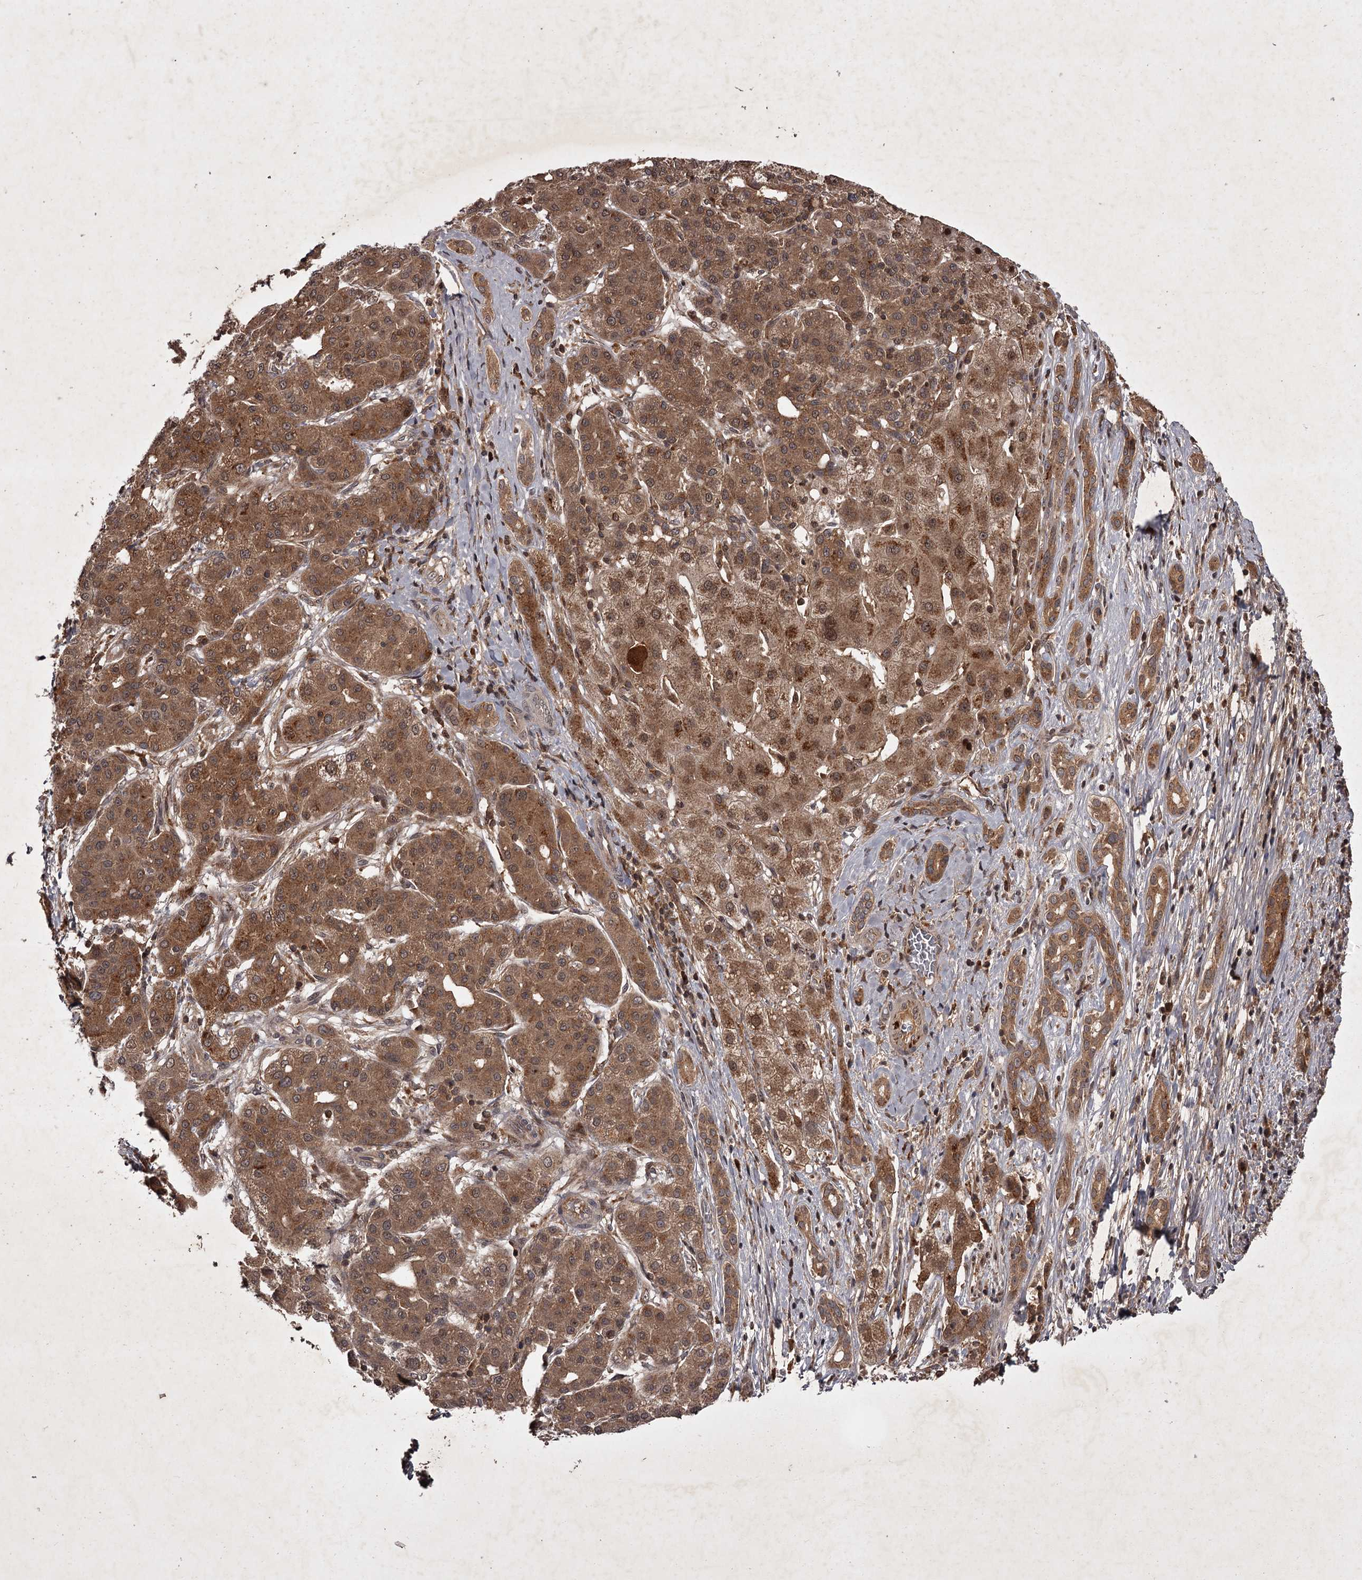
{"staining": {"intensity": "moderate", "quantity": ">75%", "location": "cytoplasmic/membranous"}, "tissue": "liver cancer", "cell_type": "Tumor cells", "image_type": "cancer", "snomed": [{"axis": "morphology", "description": "Carcinoma, Hepatocellular, NOS"}, {"axis": "topography", "description": "Liver"}], "caption": "A photomicrograph showing moderate cytoplasmic/membranous positivity in approximately >75% of tumor cells in hepatocellular carcinoma (liver), as visualized by brown immunohistochemical staining.", "gene": "TBC1D23", "patient": {"sex": "male", "age": 65}}